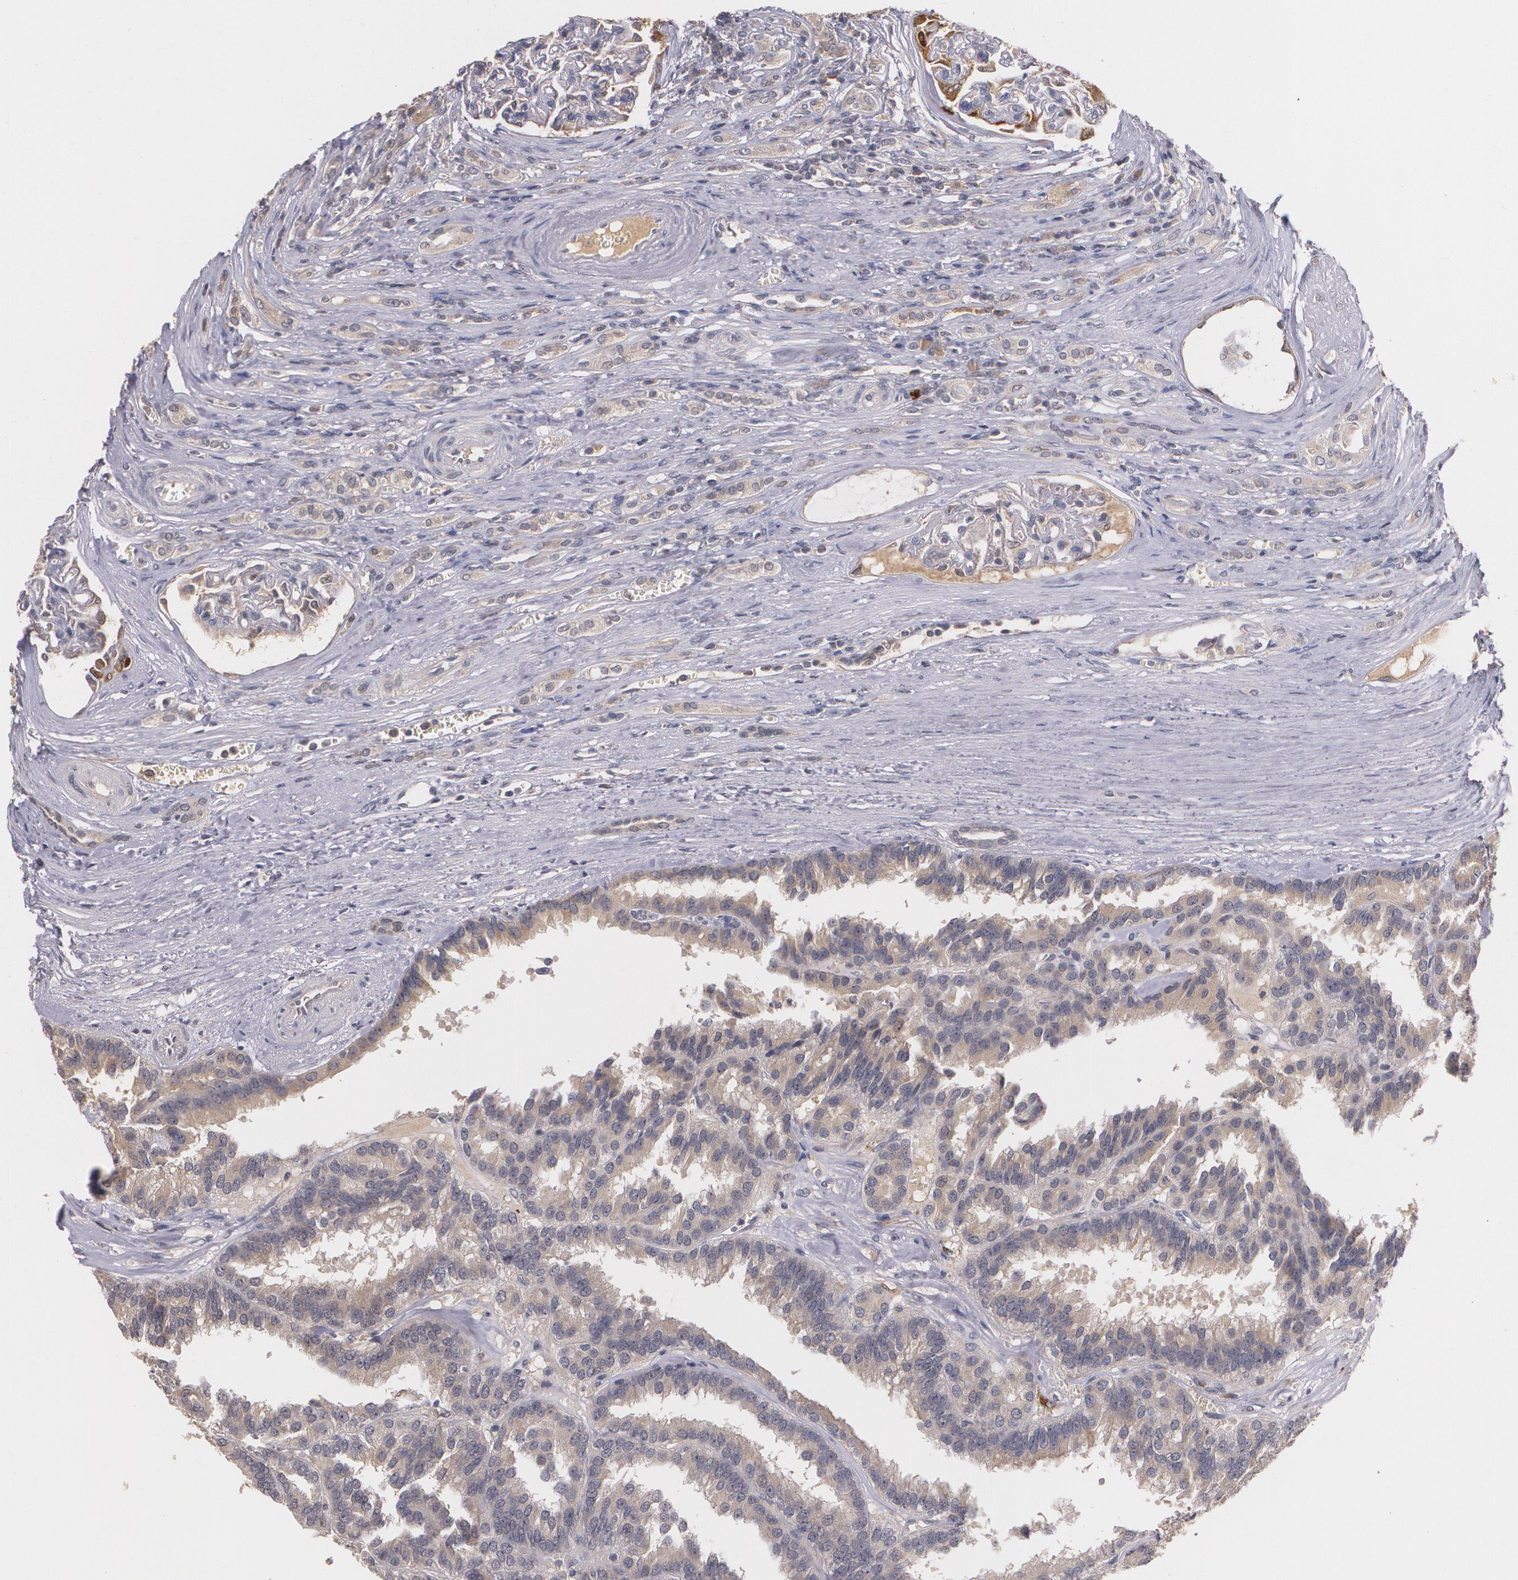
{"staining": {"intensity": "weak", "quantity": "25%-75%", "location": "cytoplasmic/membranous"}, "tissue": "renal cancer", "cell_type": "Tumor cells", "image_type": "cancer", "snomed": [{"axis": "morphology", "description": "Adenocarcinoma, NOS"}, {"axis": "topography", "description": "Kidney"}], "caption": "A micrograph showing weak cytoplasmic/membranous staining in about 25%-75% of tumor cells in adenocarcinoma (renal), as visualized by brown immunohistochemical staining.", "gene": "IFNGR2", "patient": {"sex": "male", "age": 46}}